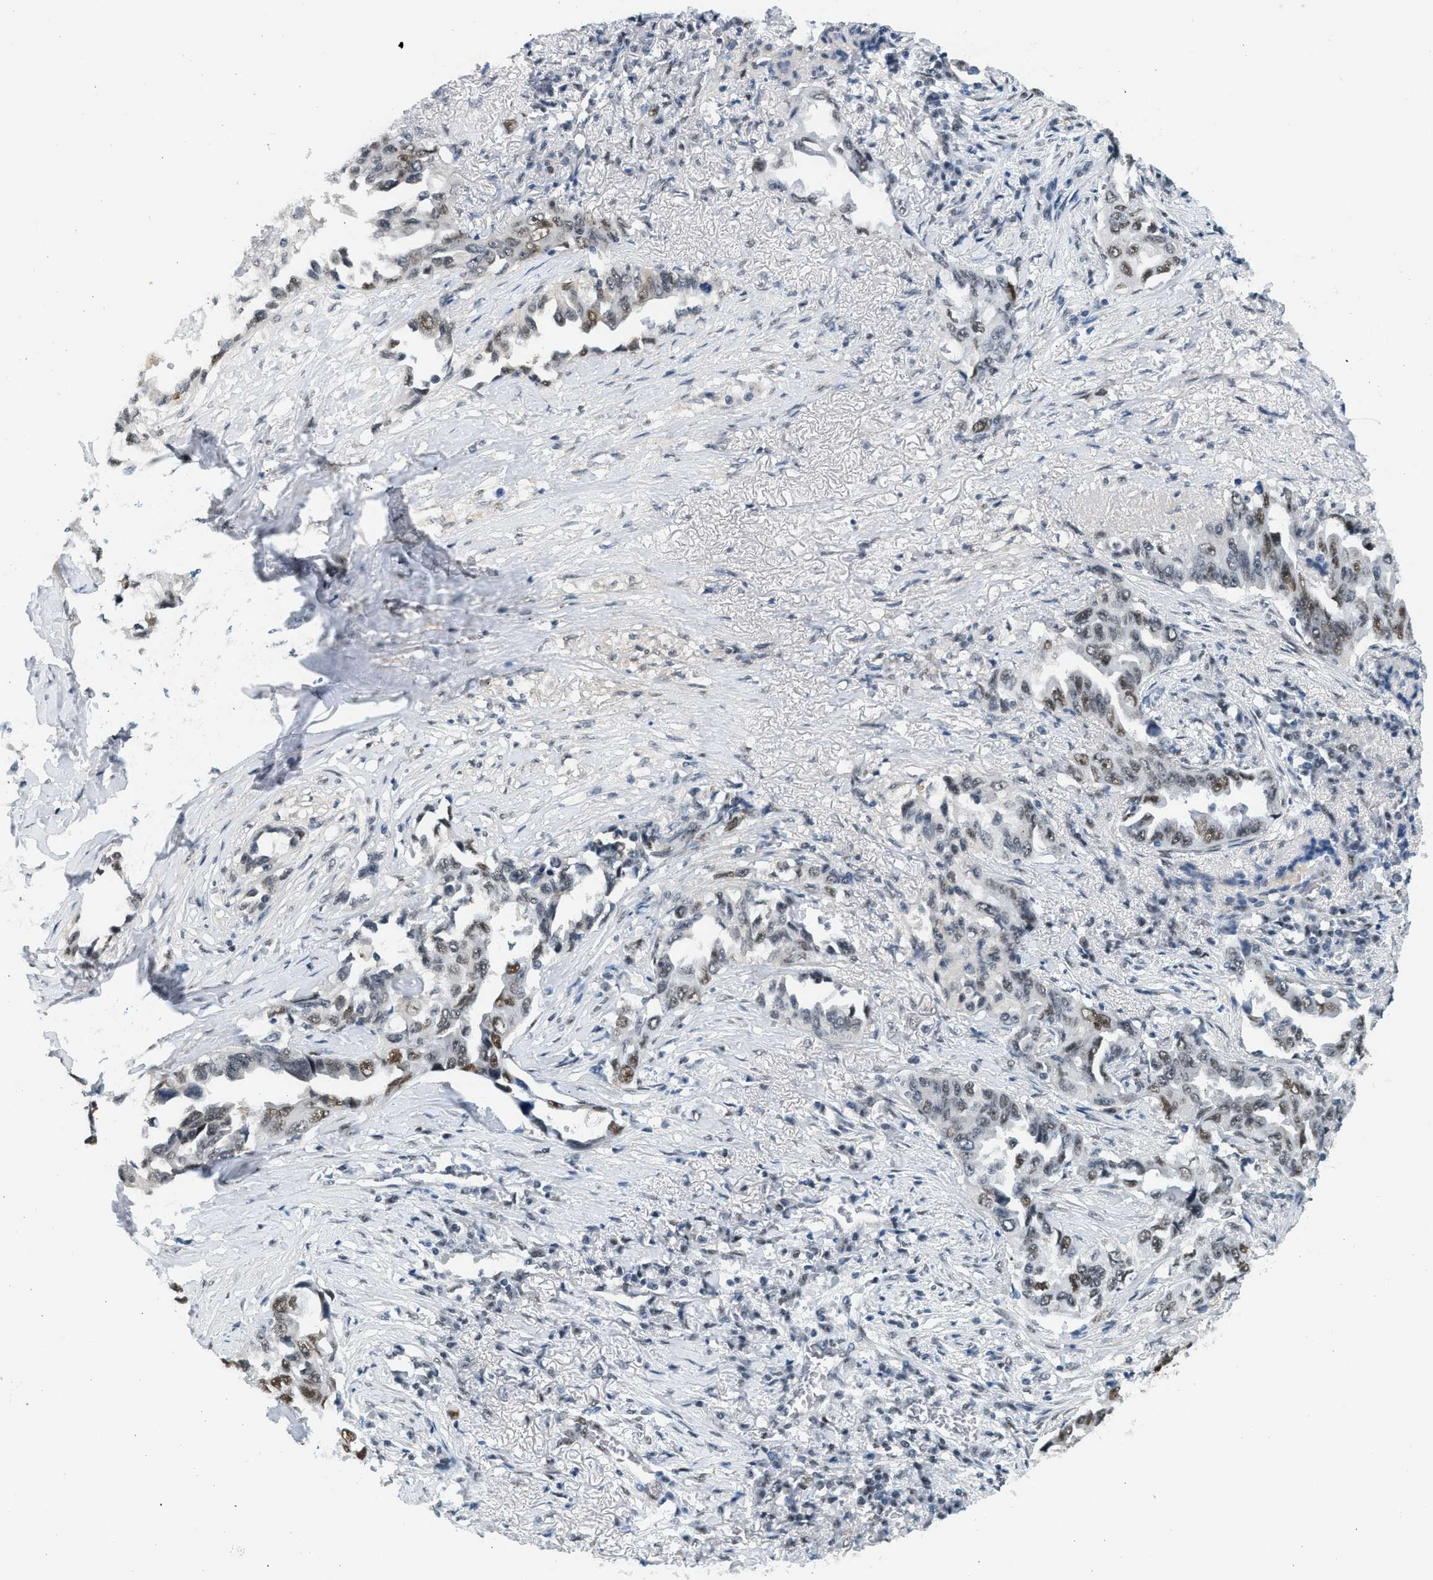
{"staining": {"intensity": "moderate", "quantity": "<25%", "location": "nuclear"}, "tissue": "lung cancer", "cell_type": "Tumor cells", "image_type": "cancer", "snomed": [{"axis": "morphology", "description": "Adenocarcinoma, NOS"}, {"axis": "topography", "description": "Lung"}], "caption": "A photomicrograph showing moderate nuclear staining in approximately <25% of tumor cells in adenocarcinoma (lung), as visualized by brown immunohistochemical staining.", "gene": "HIPK1", "patient": {"sex": "female", "age": 51}}